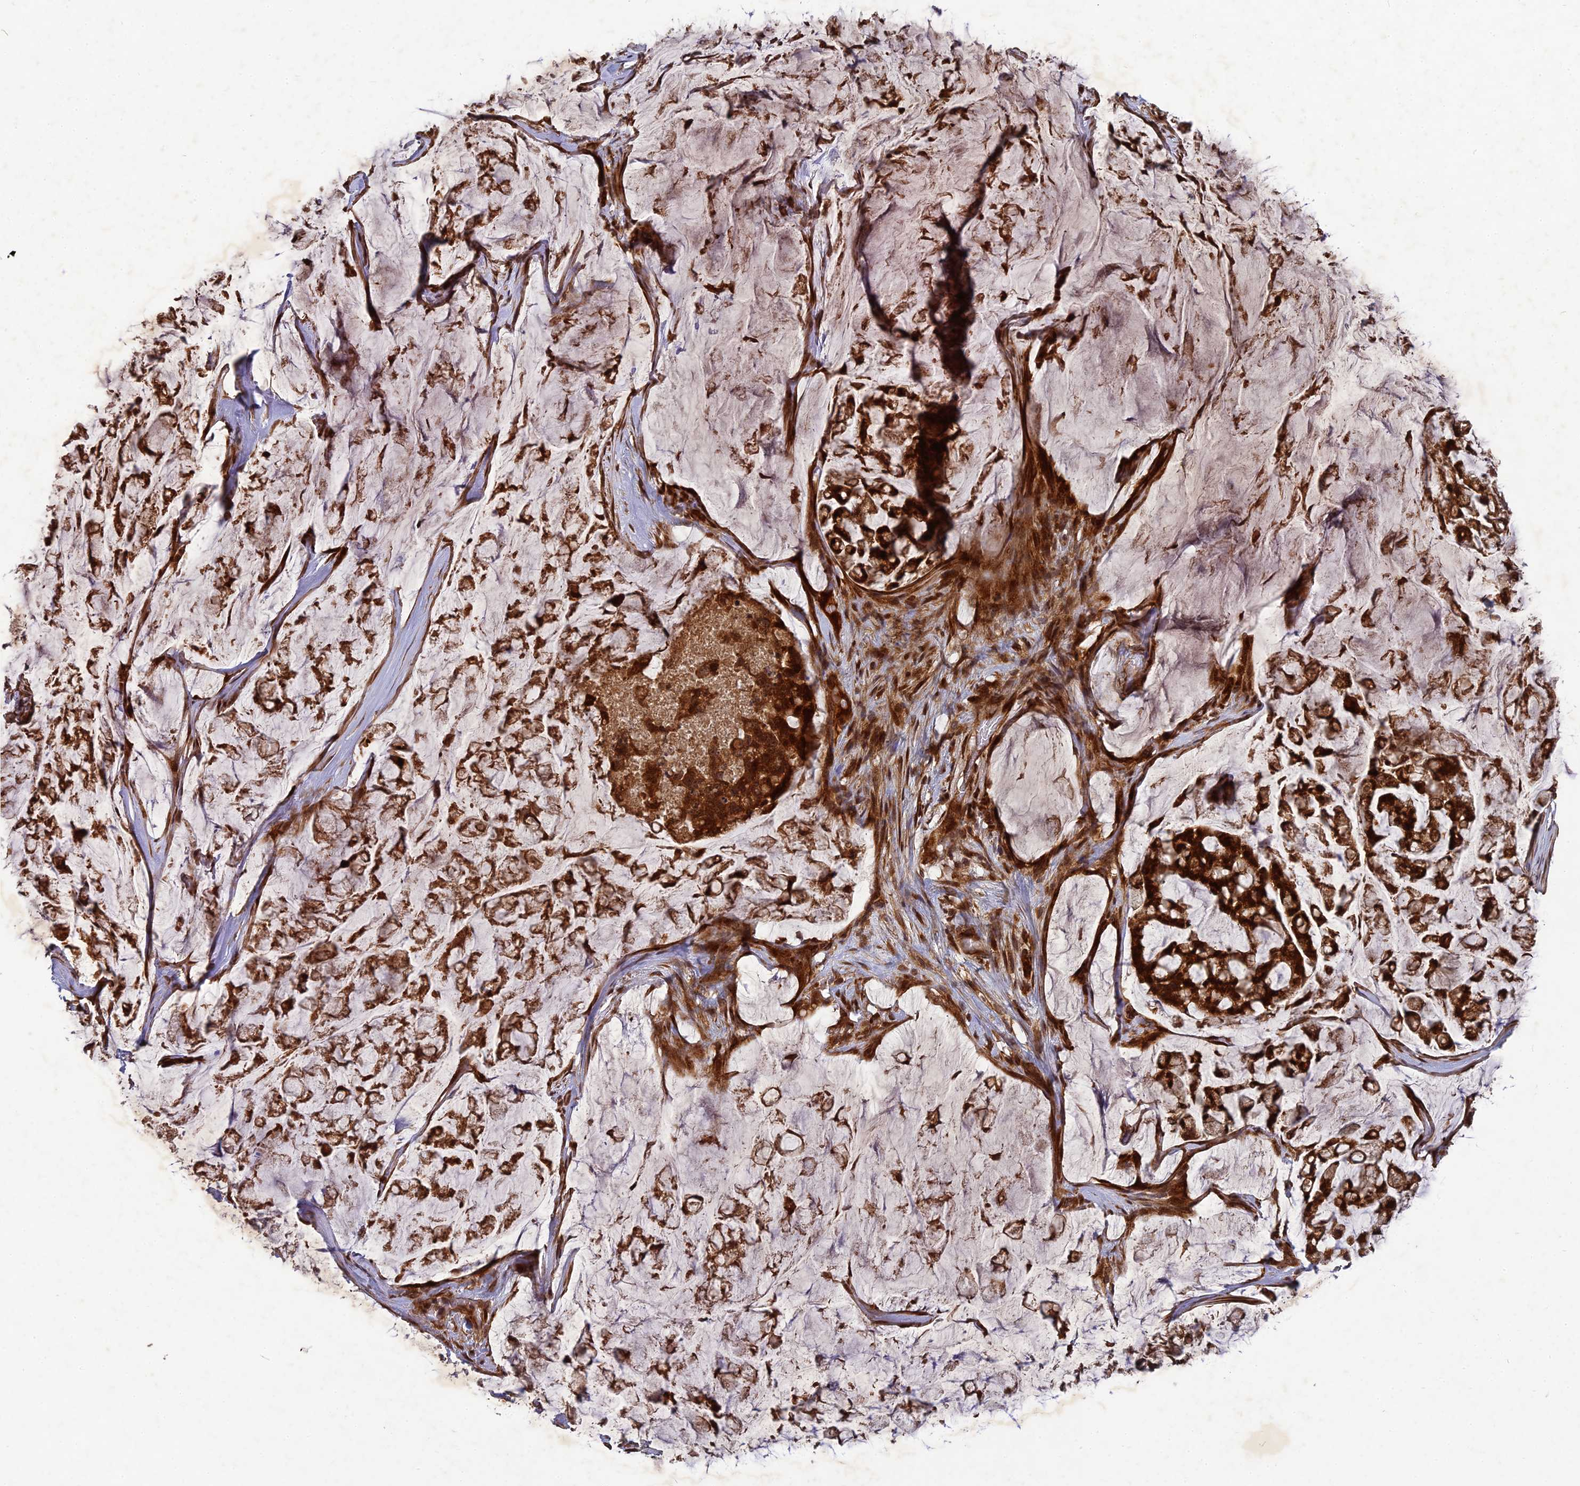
{"staining": {"intensity": "strong", "quantity": ">75%", "location": "cytoplasmic/membranous"}, "tissue": "stomach cancer", "cell_type": "Tumor cells", "image_type": "cancer", "snomed": [{"axis": "morphology", "description": "Adenocarcinoma, NOS"}, {"axis": "topography", "description": "Stomach, lower"}], "caption": "An IHC histopathology image of tumor tissue is shown. Protein staining in brown shows strong cytoplasmic/membranous positivity in stomach adenocarcinoma within tumor cells. Using DAB (3,3'-diaminobenzidine) (brown) and hematoxylin (blue) stains, captured at high magnification using brightfield microscopy.", "gene": "TMUB2", "patient": {"sex": "male", "age": 67}}